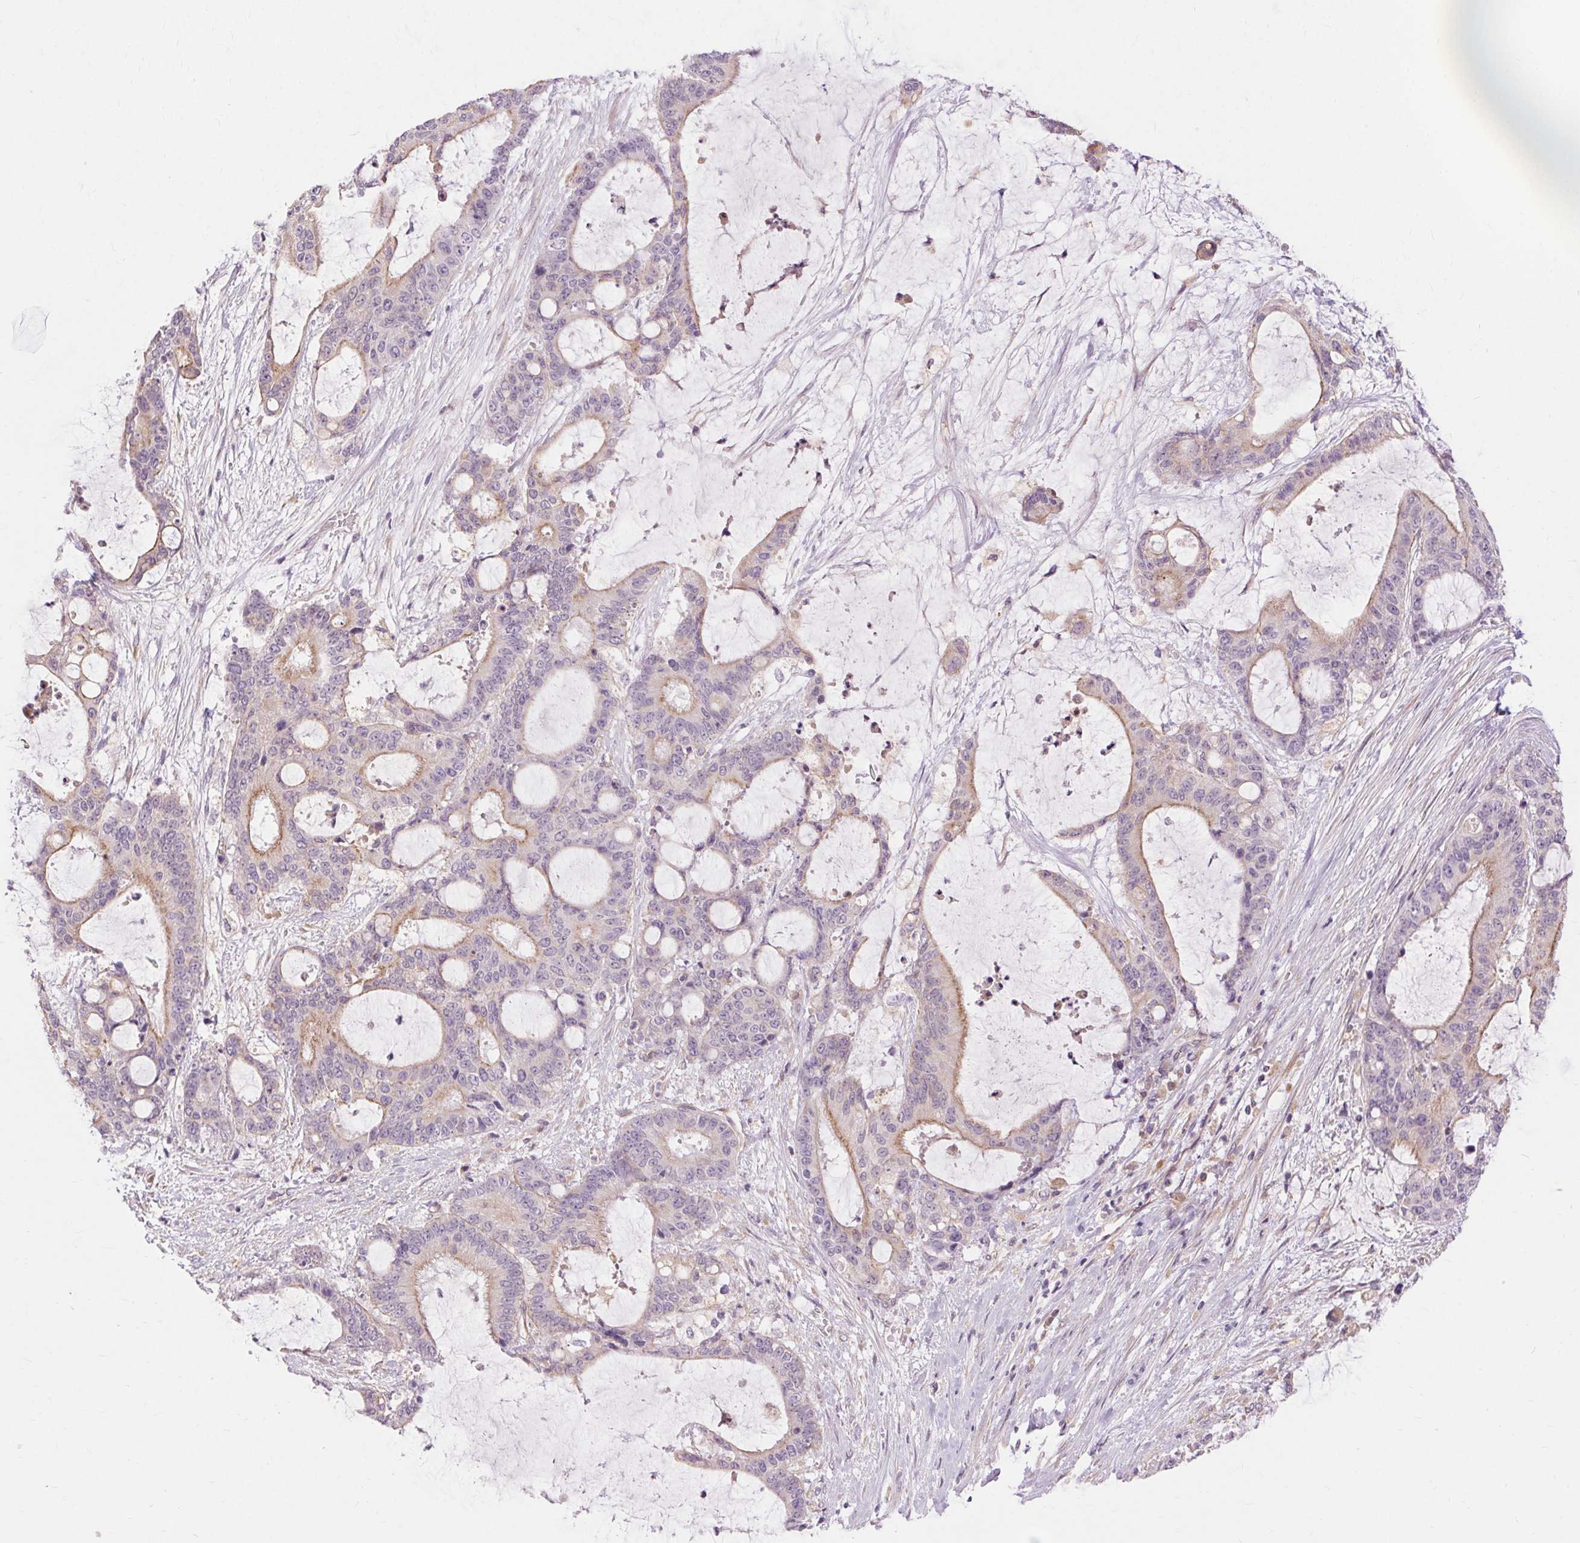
{"staining": {"intensity": "moderate", "quantity": "<25%", "location": "cytoplasmic/membranous"}, "tissue": "liver cancer", "cell_type": "Tumor cells", "image_type": "cancer", "snomed": [{"axis": "morphology", "description": "Normal tissue, NOS"}, {"axis": "morphology", "description": "Cholangiocarcinoma"}, {"axis": "topography", "description": "Liver"}, {"axis": "topography", "description": "Peripheral nerve tissue"}], "caption": "The photomicrograph displays staining of liver cancer, revealing moderate cytoplasmic/membranous protein staining (brown color) within tumor cells. (Brightfield microscopy of DAB IHC at high magnification).", "gene": "TM6SF1", "patient": {"sex": "female", "age": 73}}